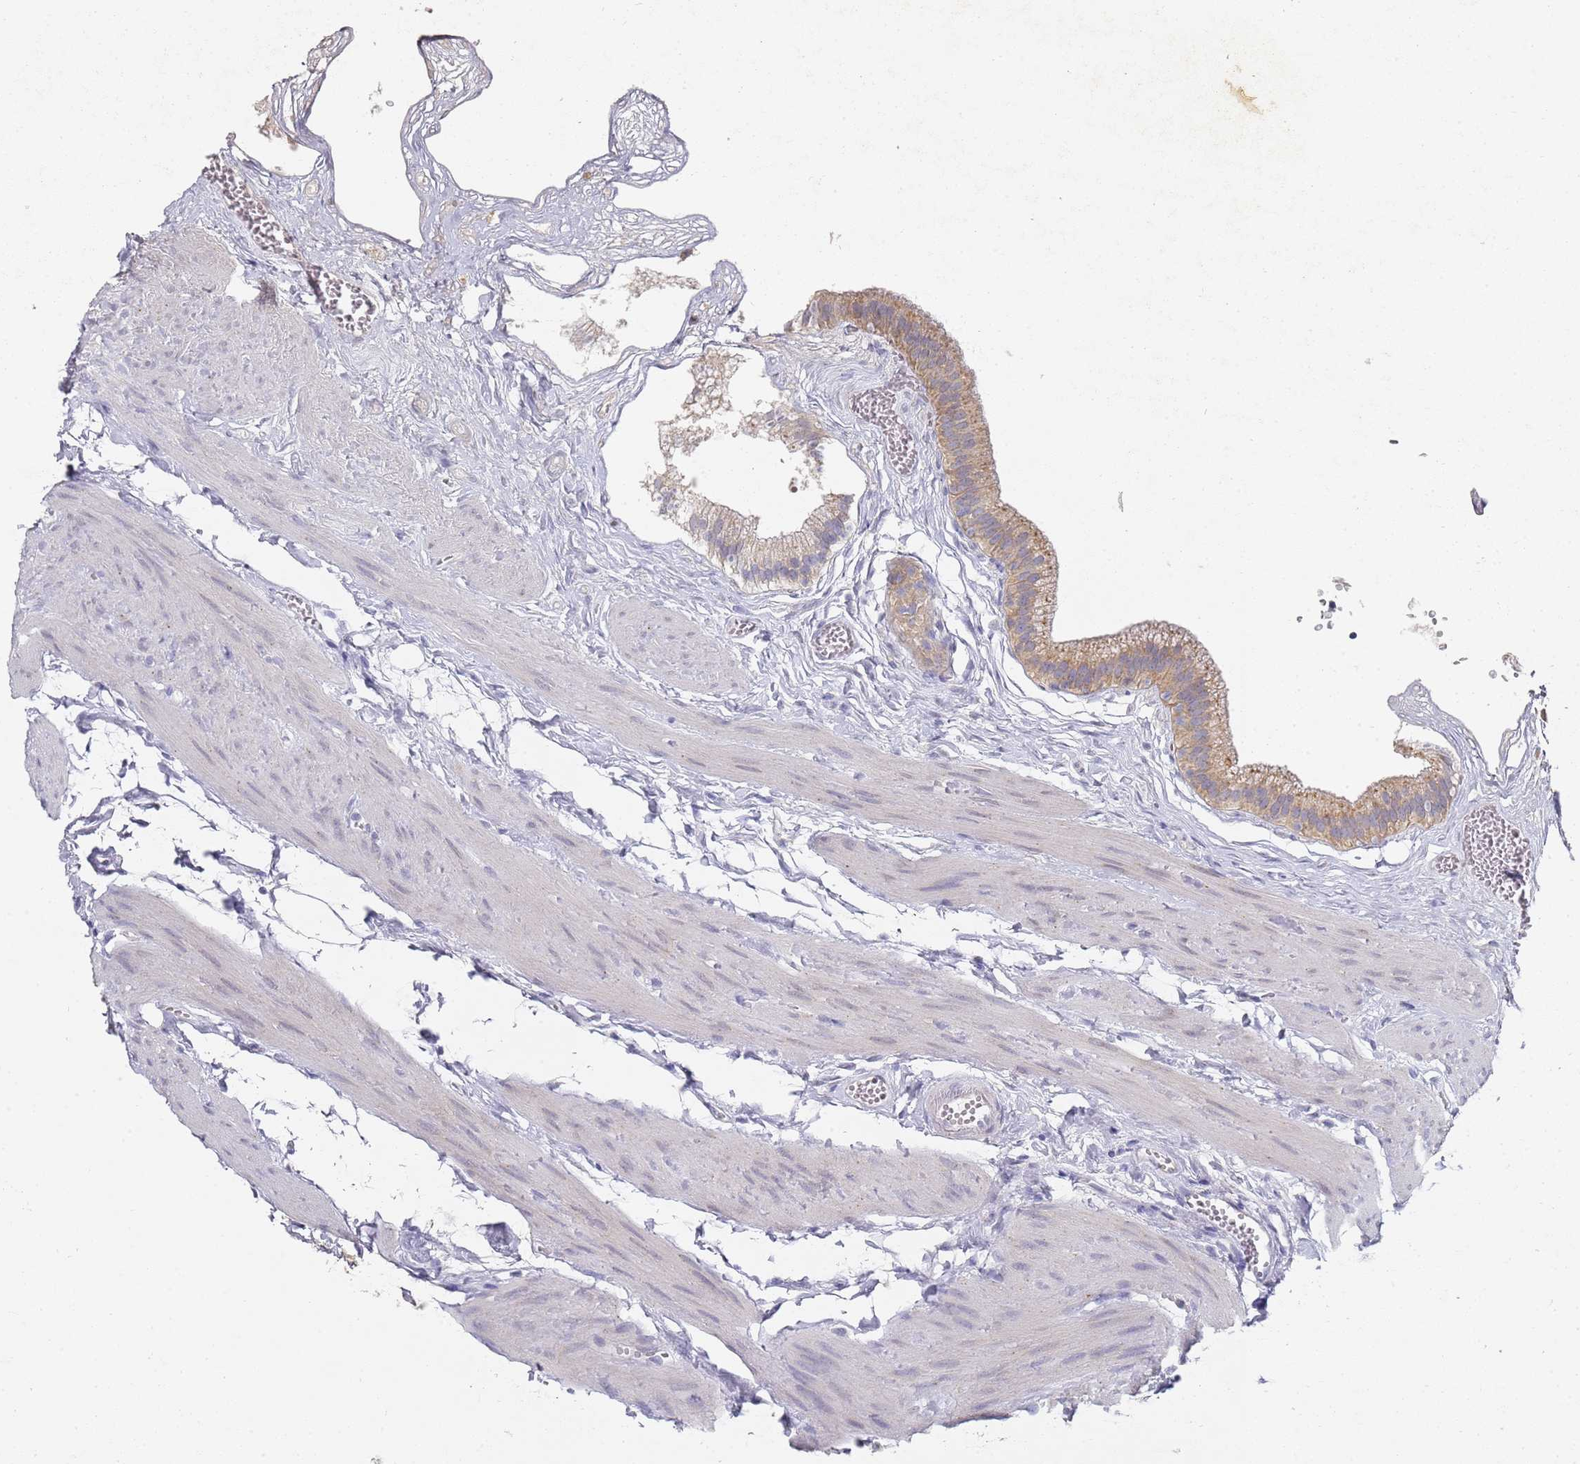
{"staining": {"intensity": "moderate", "quantity": ">75%", "location": "cytoplasmic/membranous"}, "tissue": "gallbladder", "cell_type": "Glandular cells", "image_type": "normal", "snomed": [{"axis": "morphology", "description": "Normal tissue, NOS"}, {"axis": "topography", "description": "Gallbladder"}], "caption": "The immunohistochemical stain shows moderate cytoplasmic/membranous positivity in glandular cells of normal gallbladder. (DAB (3,3'-diaminobenzidine) IHC, brown staining for protein, blue staining for nuclei).", "gene": "NPEPPS", "patient": {"sex": "female", "age": 54}}